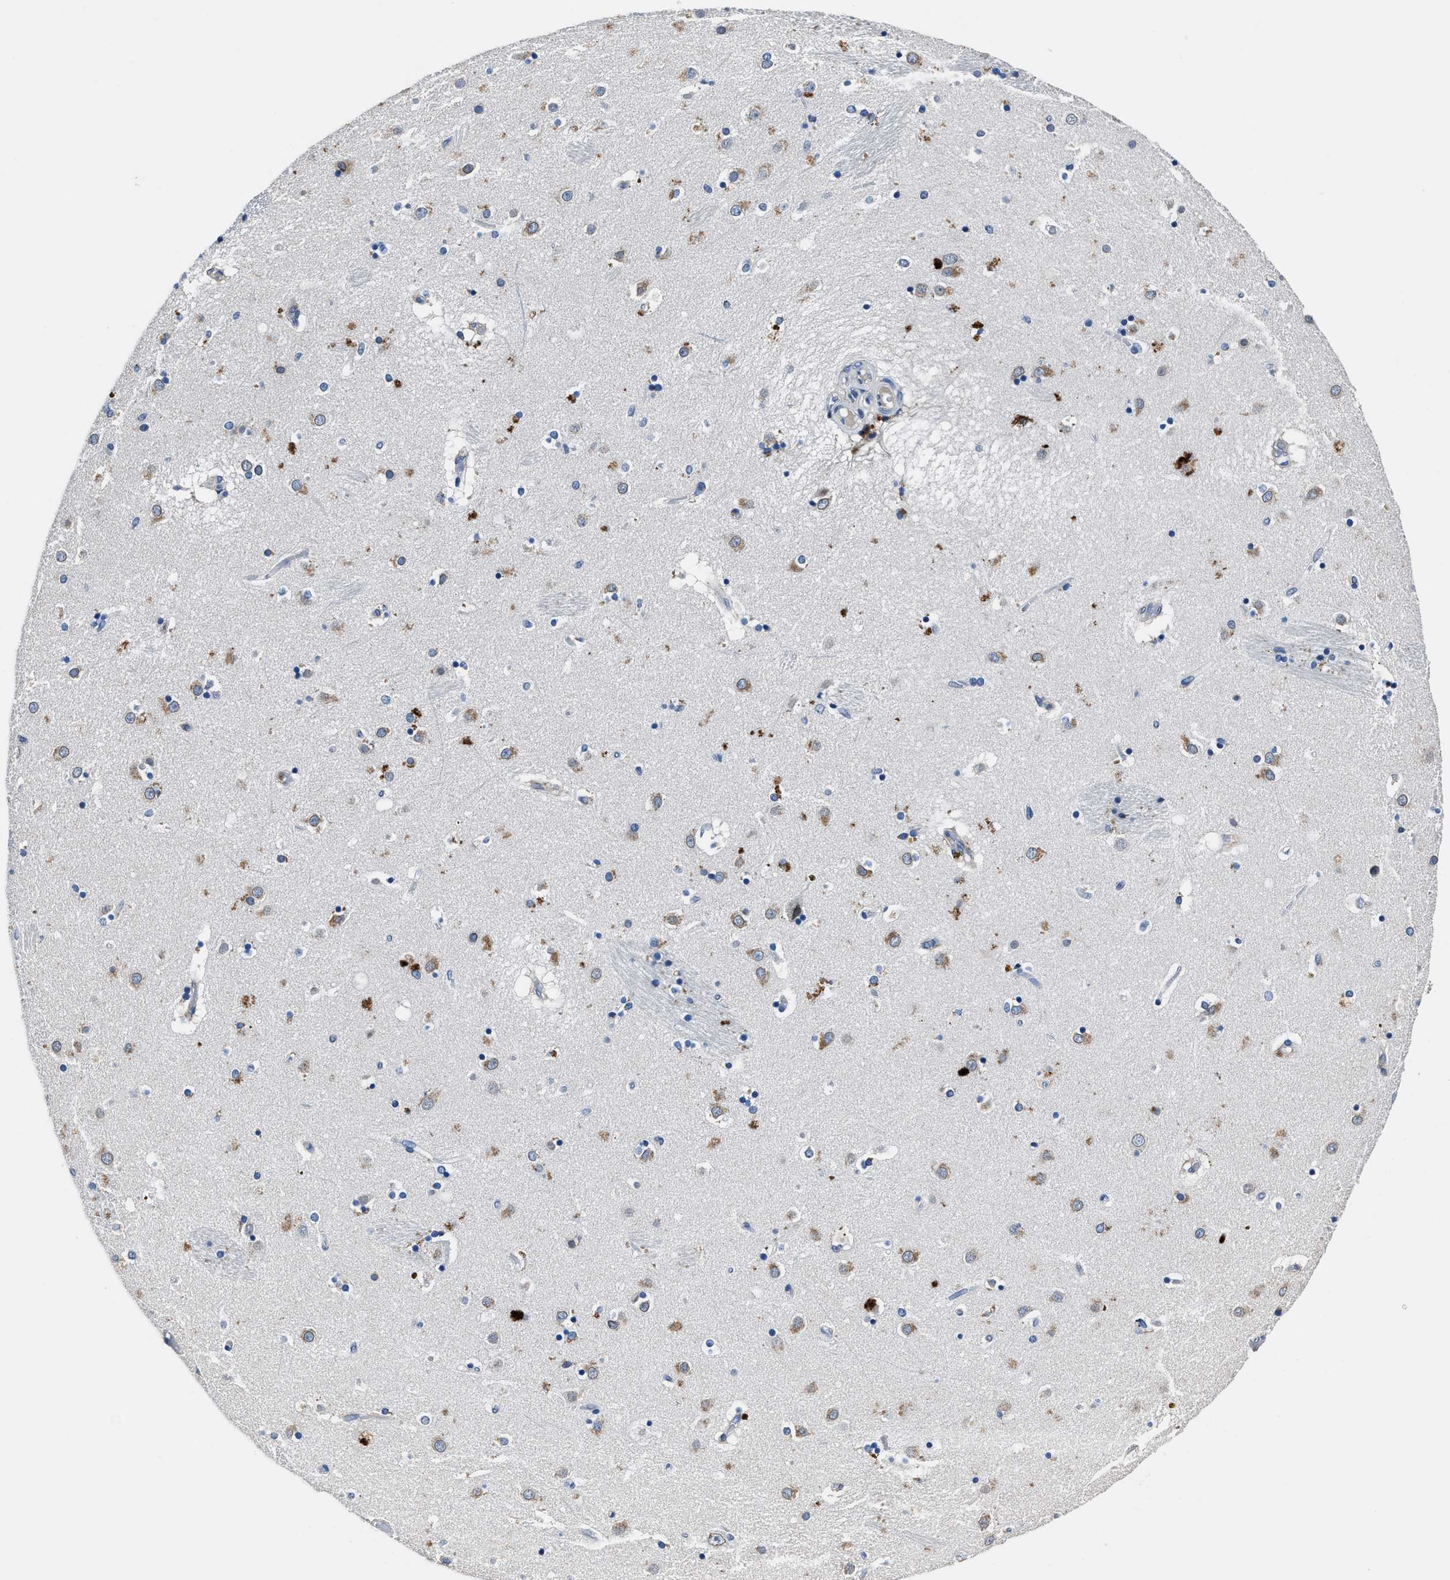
{"staining": {"intensity": "moderate", "quantity": "<25%", "location": "cytoplasmic/membranous"}, "tissue": "caudate", "cell_type": "Glial cells", "image_type": "normal", "snomed": [{"axis": "morphology", "description": "Normal tissue, NOS"}, {"axis": "topography", "description": "Lateral ventricle wall"}], "caption": "Brown immunohistochemical staining in unremarkable human caudate shows moderate cytoplasmic/membranous expression in about <25% of glial cells. The staining is performed using DAB (3,3'-diaminobenzidine) brown chromogen to label protein expression. The nuclei are counter-stained blue using hematoxylin.", "gene": "FGL2", "patient": {"sex": "male", "age": 70}}